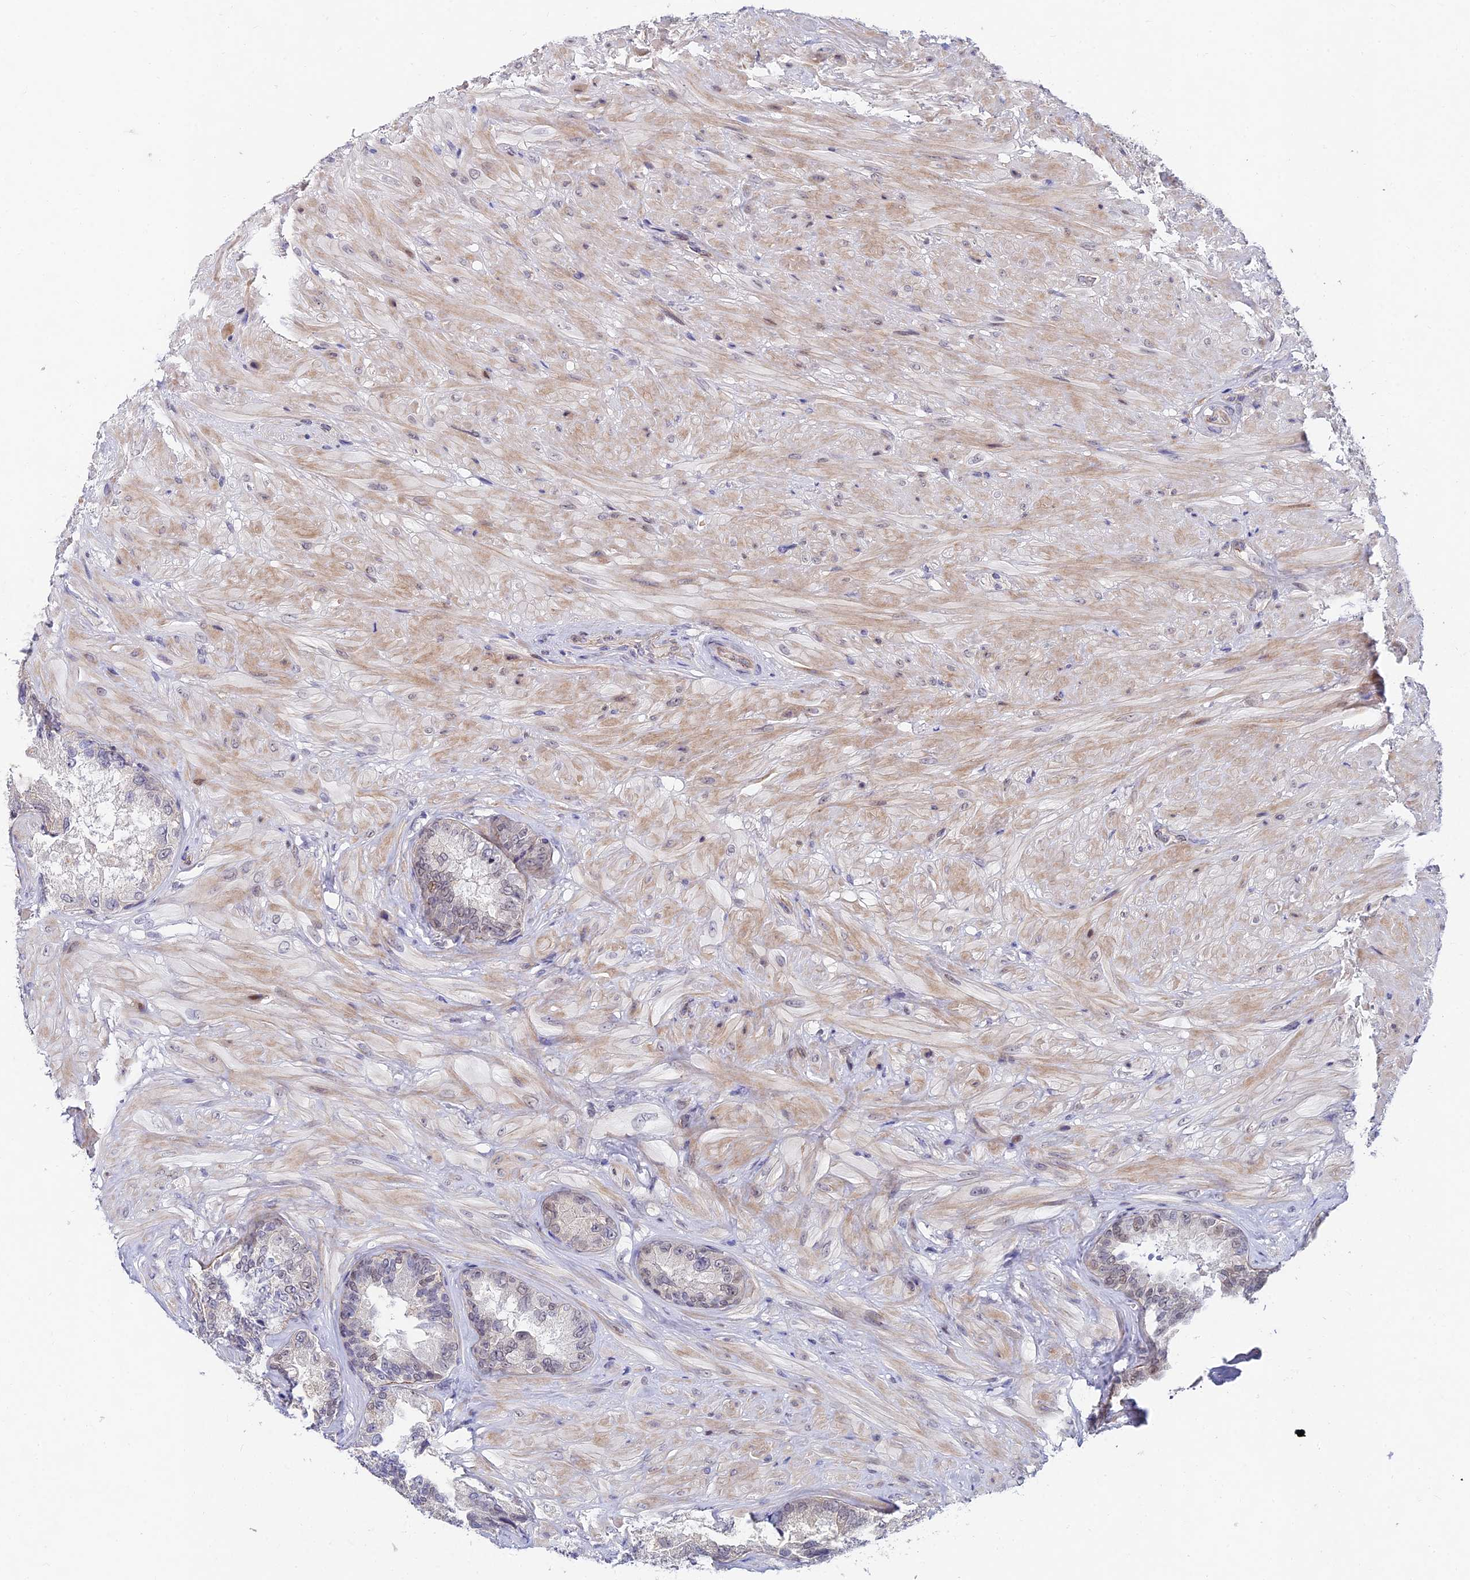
{"staining": {"intensity": "negative", "quantity": "none", "location": "none"}, "tissue": "seminal vesicle", "cell_type": "Glandular cells", "image_type": "normal", "snomed": [{"axis": "morphology", "description": "Normal tissue, NOS"}, {"axis": "topography", "description": "Seminal veicle"}, {"axis": "topography", "description": "Peripheral nerve tissue"}], "caption": "IHC image of unremarkable seminal vesicle stained for a protein (brown), which shows no expression in glandular cells. (DAB (3,3'-diaminobenzidine) immunohistochemistry visualized using brightfield microscopy, high magnification).", "gene": "TRIM24", "patient": {"sex": "male", "age": 67}}